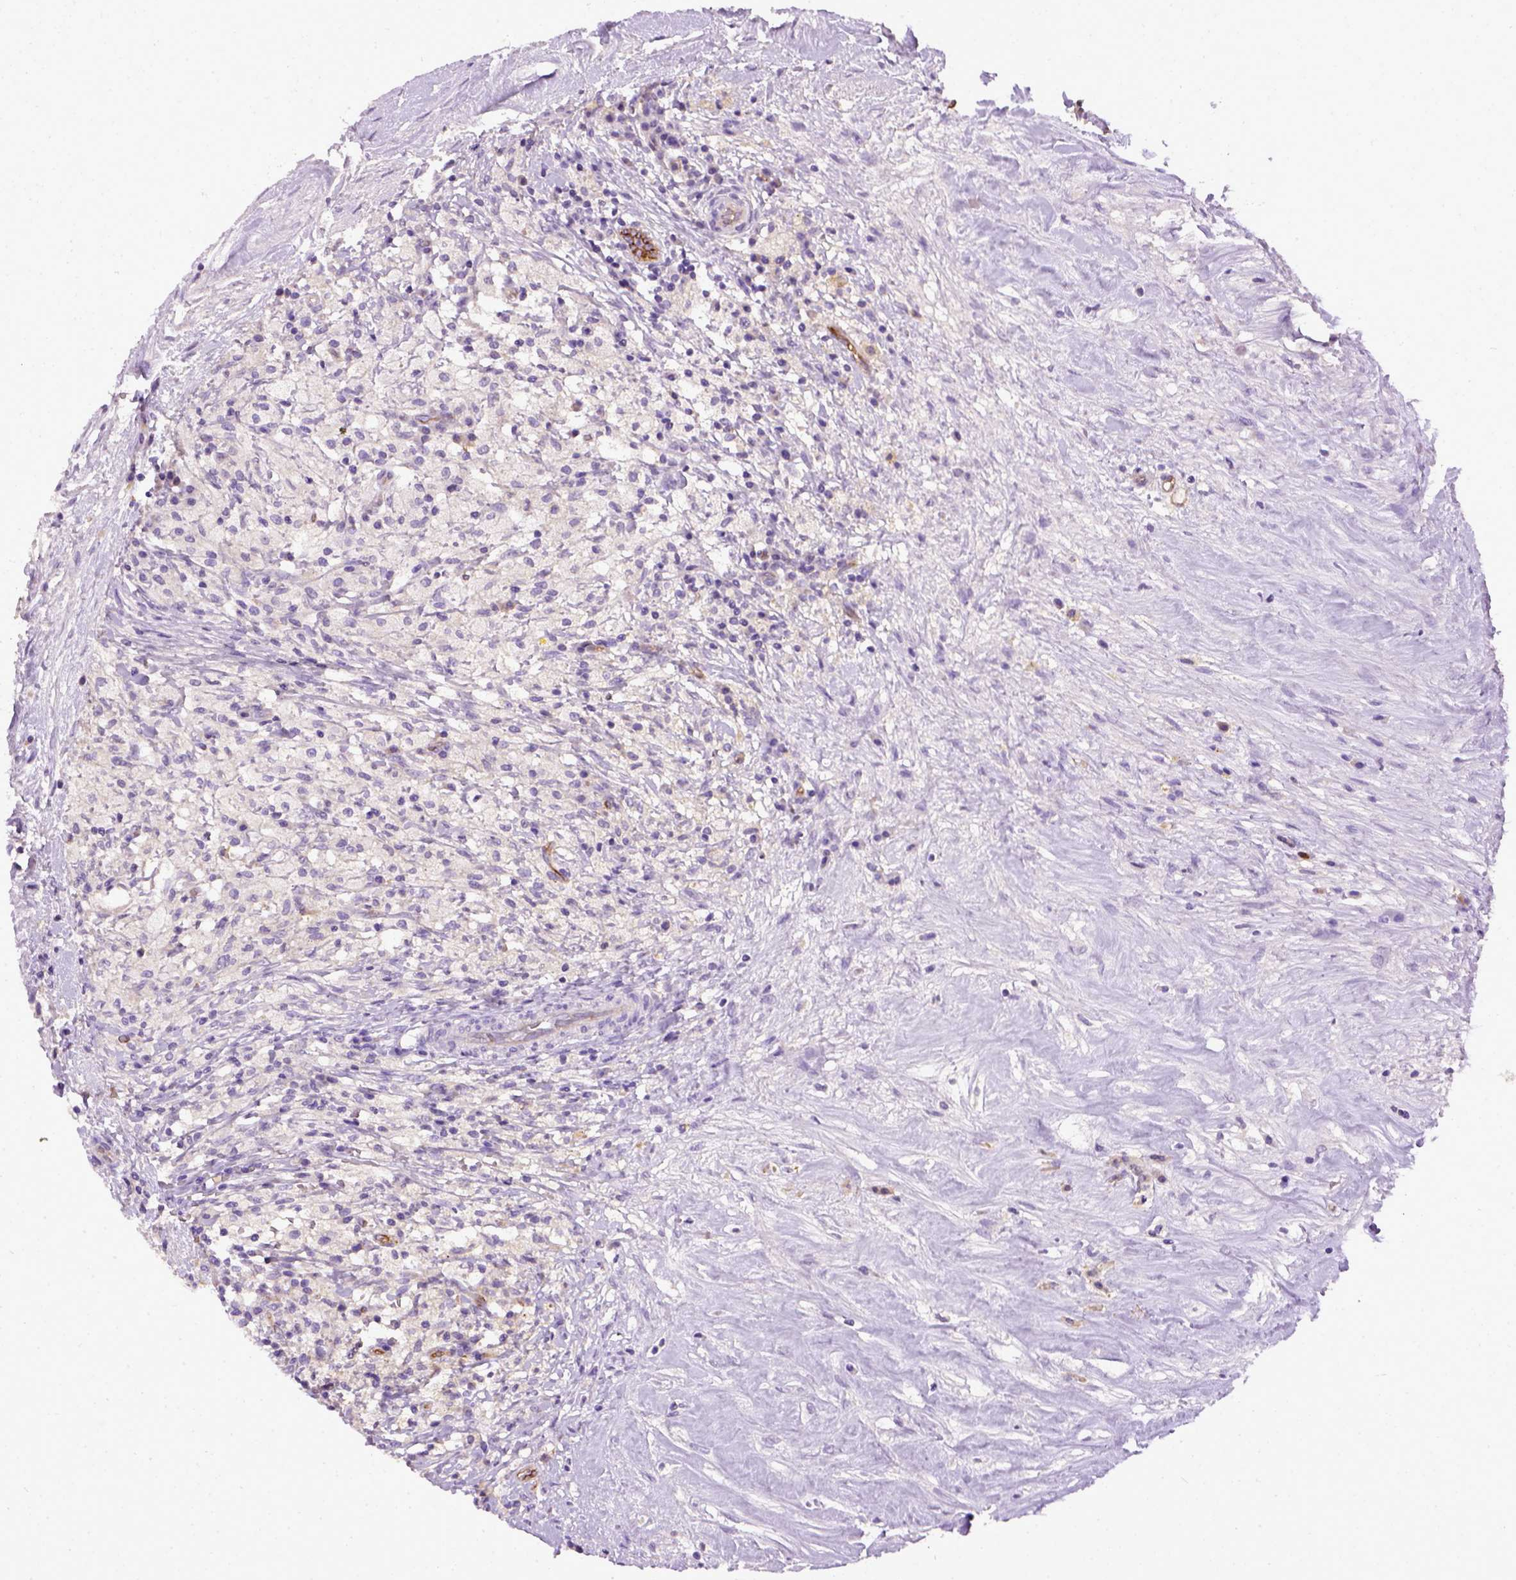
{"staining": {"intensity": "negative", "quantity": "none", "location": "none"}, "tissue": "testis cancer", "cell_type": "Tumor cells", "image_type": "cancer", "snomed": [{"axis": "morphology", "description": "Necrosis, NOS"}, {"axis": "morphology", "description": "Carcinoma, Embryonal, NOS"}, {"axis": "topography", "description": "Testis"}], "caption": "The immunohistochemistry (IHC) photomicrograph has no significant expression in tumor cells of testis cancer (embryonal carcinoma) tissue.", "gene": "ENG", "patient": {"sex": "male", "age": 19}}